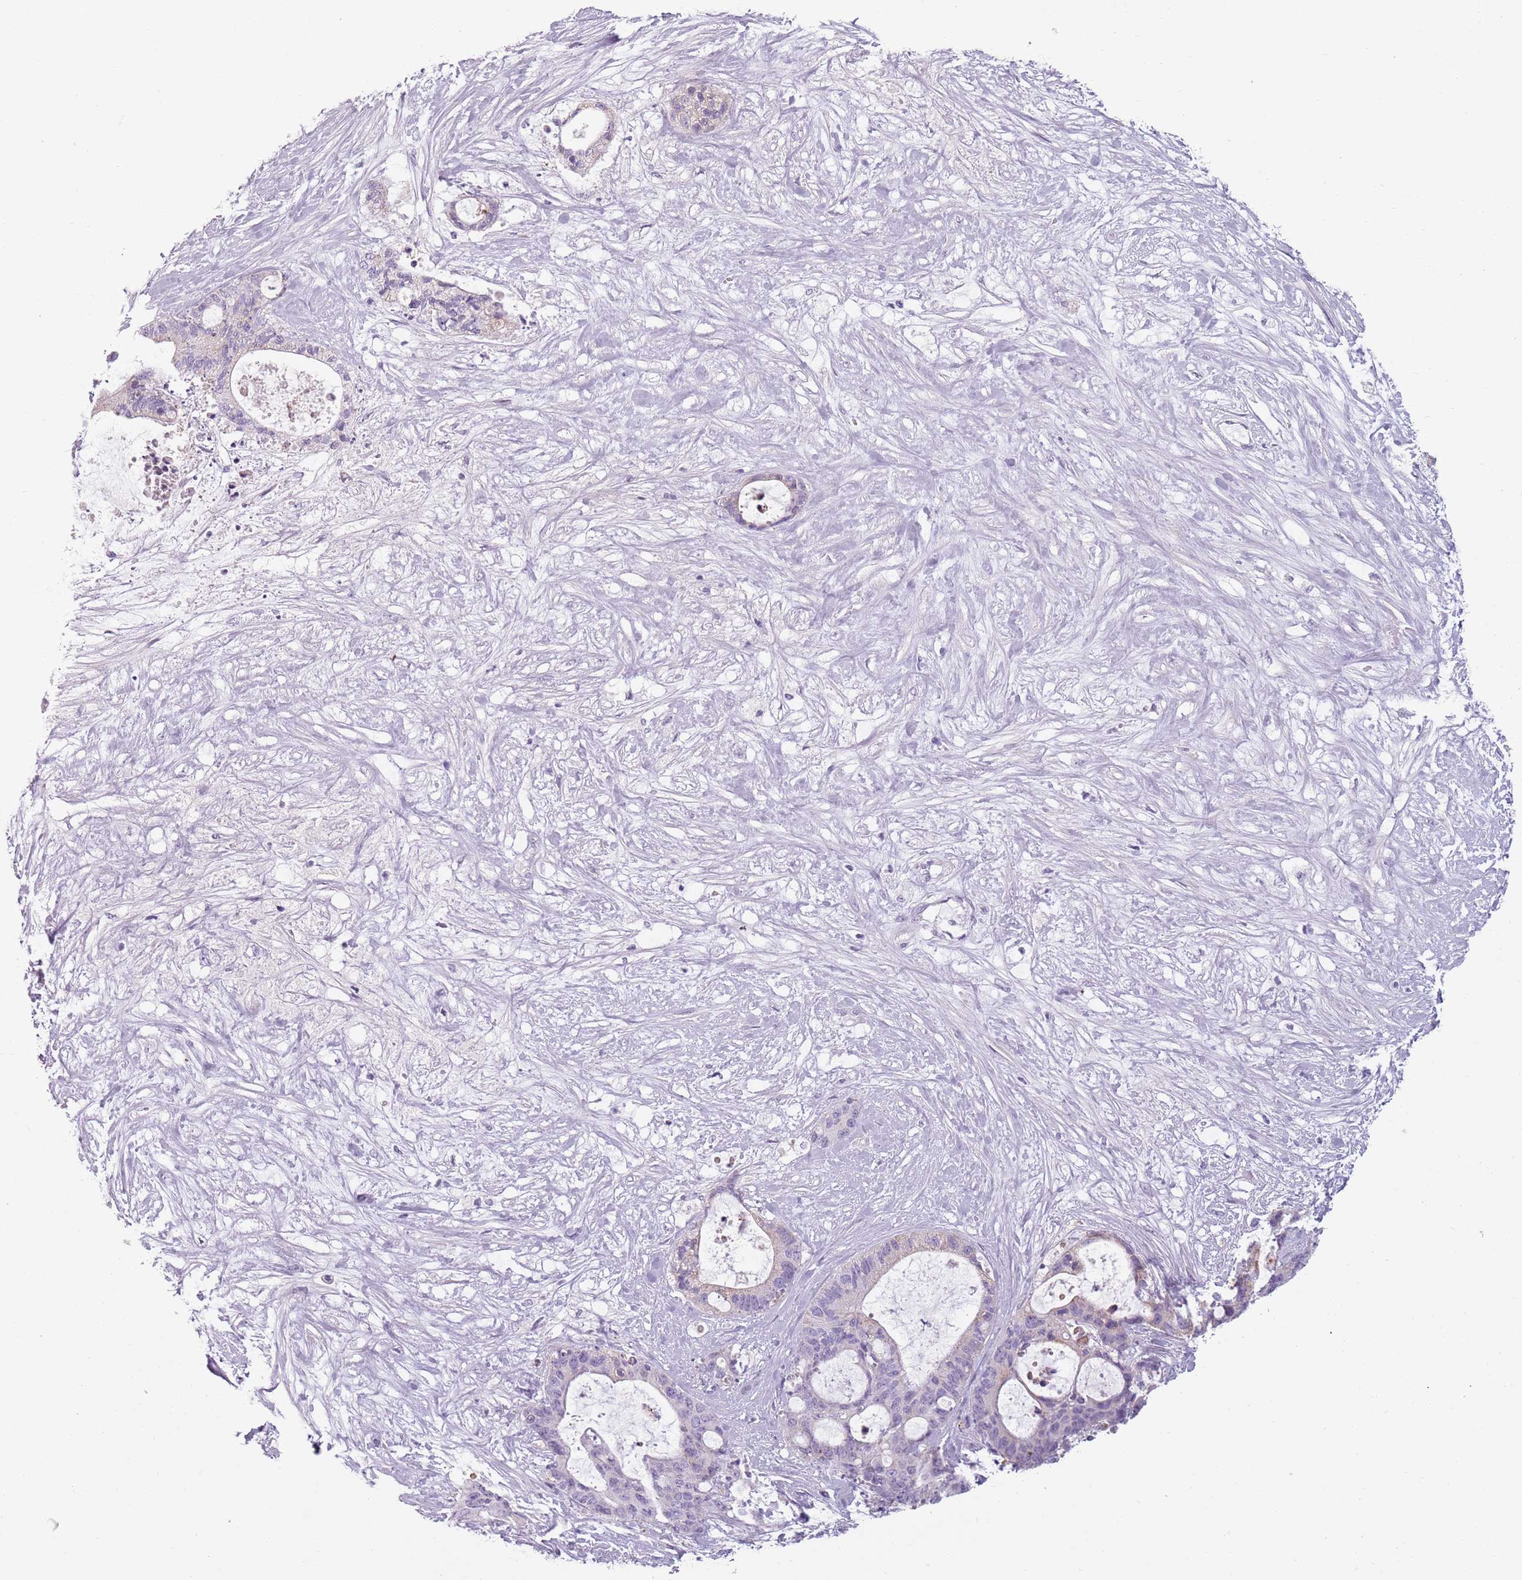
{"staining": {"intensity": "negative", "quantity": "none", "location": "none"}, "tissue": "liver cancer", "cell_type": "Tumor cells", "image_type": "cancer", "snomed": [{"axis": "morphology", "description": "Normal tissue, NOS"}, {"axis": "morphology", "description": "Cholangiocarcinoma"}, {"axis": "topography", "description": "Liver"}, {"axis": "topography", "description": "Peripheral nerve tissue"}], "caption": "An IHC histopathology image of cholangiocarcinoma (liver) is shown. There is no staining in tumor cells of cholangiocarcinoma (liver).", "gene": "MEGF8", "patient": {"sex": "female", "age": 73}}